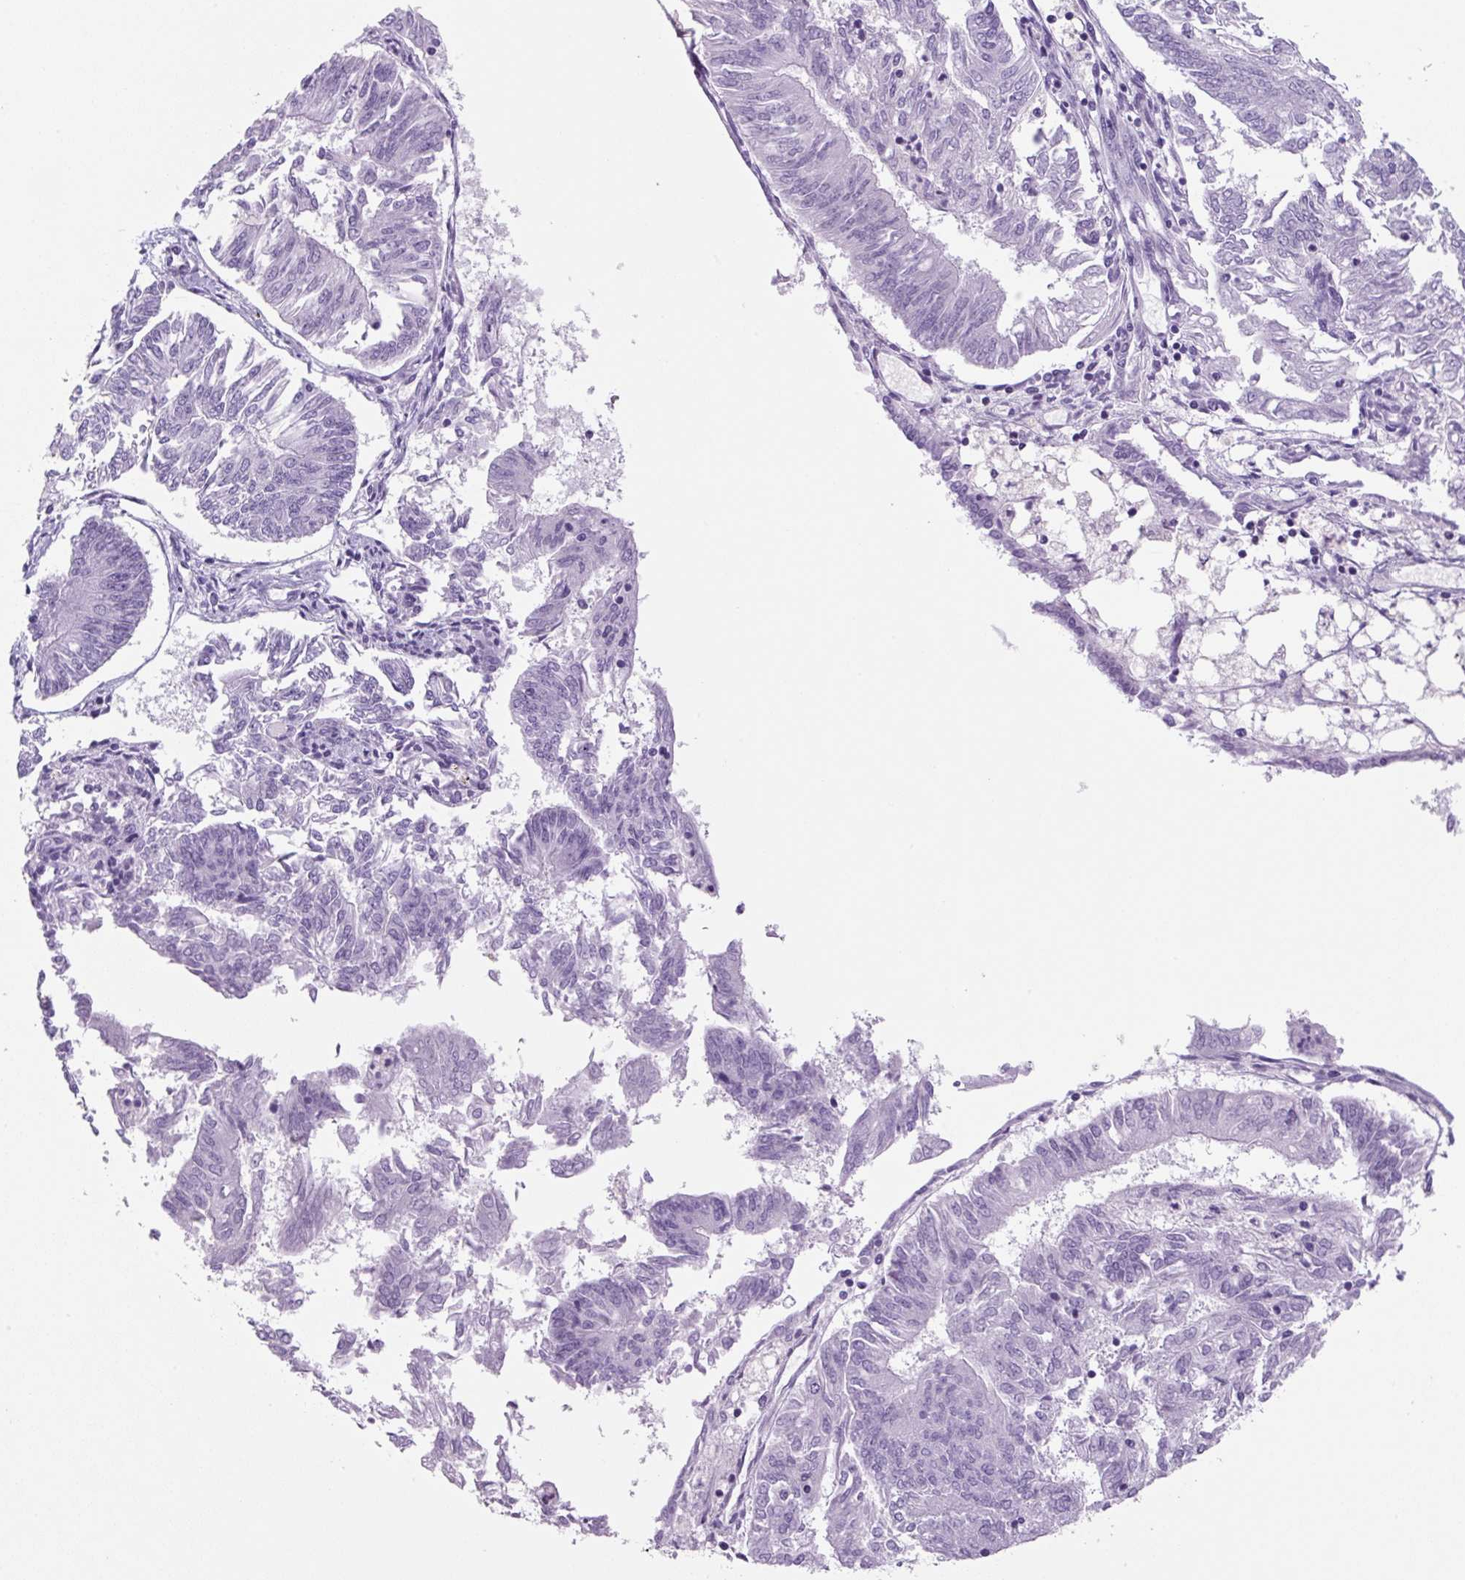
{"staining": {"intensity": "negative", "quantity": "none", "location": "none"}, "tissue": "endometrial cancer", "cell_type": "Tumor cells", "image_type": "cancer", "snomed": [{"axis": "morphology", "description": "Adenocarcinoma, NOS"}, {"axis": "topography", "description": "Endometrium"}], "caption": "A micrograph of human adenocarcinoma (endometrial) is negative for staining in tumor cells.", "gene": "PRRT1", "patient": {"sex": "female", "age": 58}}